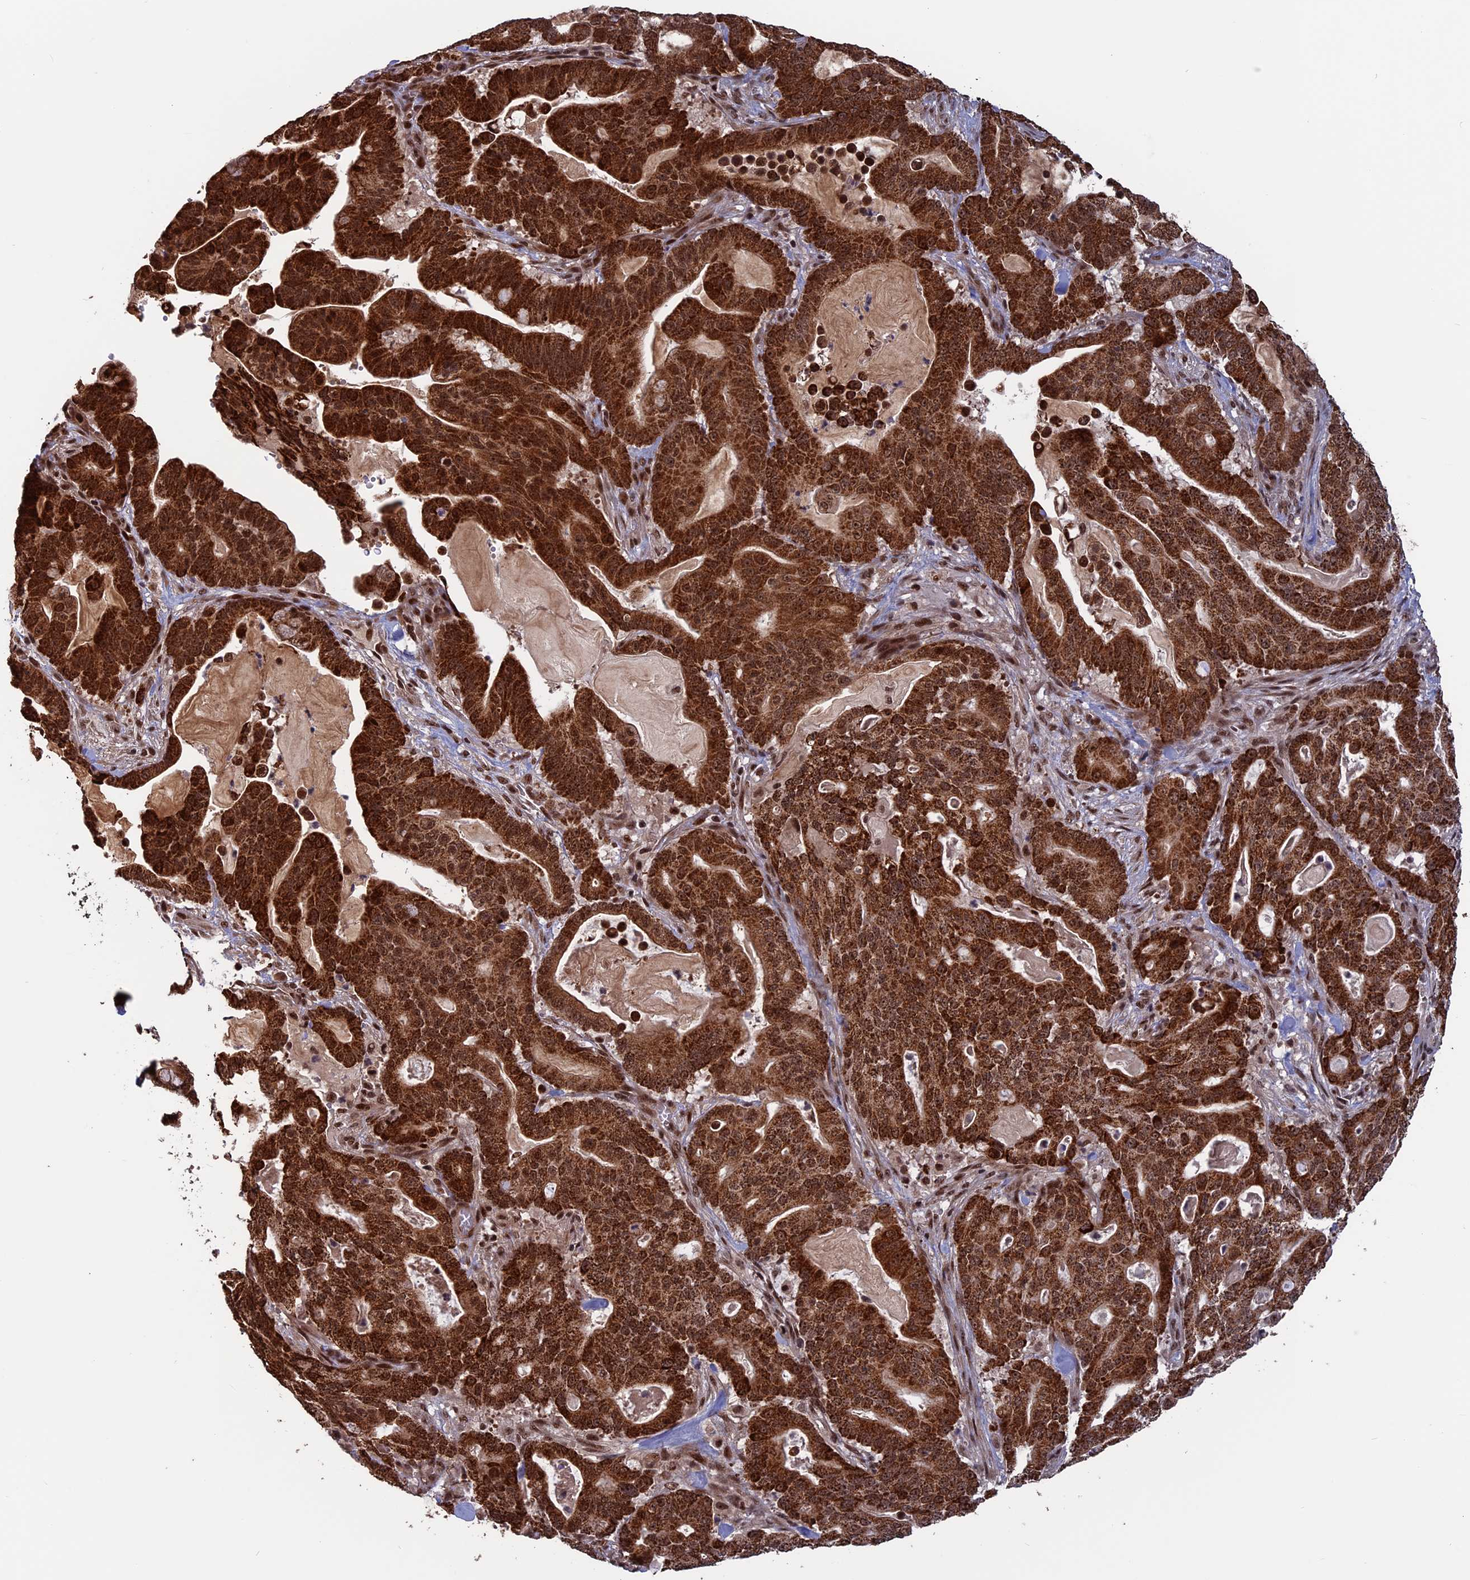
{"staining": {"intensity": "strong", "quantity": ">75%", "location": "cytoplasmic/membranous,nuclear"}, "tissue": "pancreatic cancer", "cell_type": "Tumor cells", "image_type": "cancer", "snomed": [{"axis": "morphology", "description": "Adenocarcinoma, NOS"}, {"axis": "topography", "description": "Pancreas"}], "caption": "Immunohistochemistry histopathology image of human pancreatic cancer (adenocarcinoma) stained for a protein (brown), which reveals high levels of strong cytoplasmic/membranous and nuclear positivity in about >75% of tumor cells.", "gene": "CACTIN", "patient": {"sex": "male", "age": 63}}